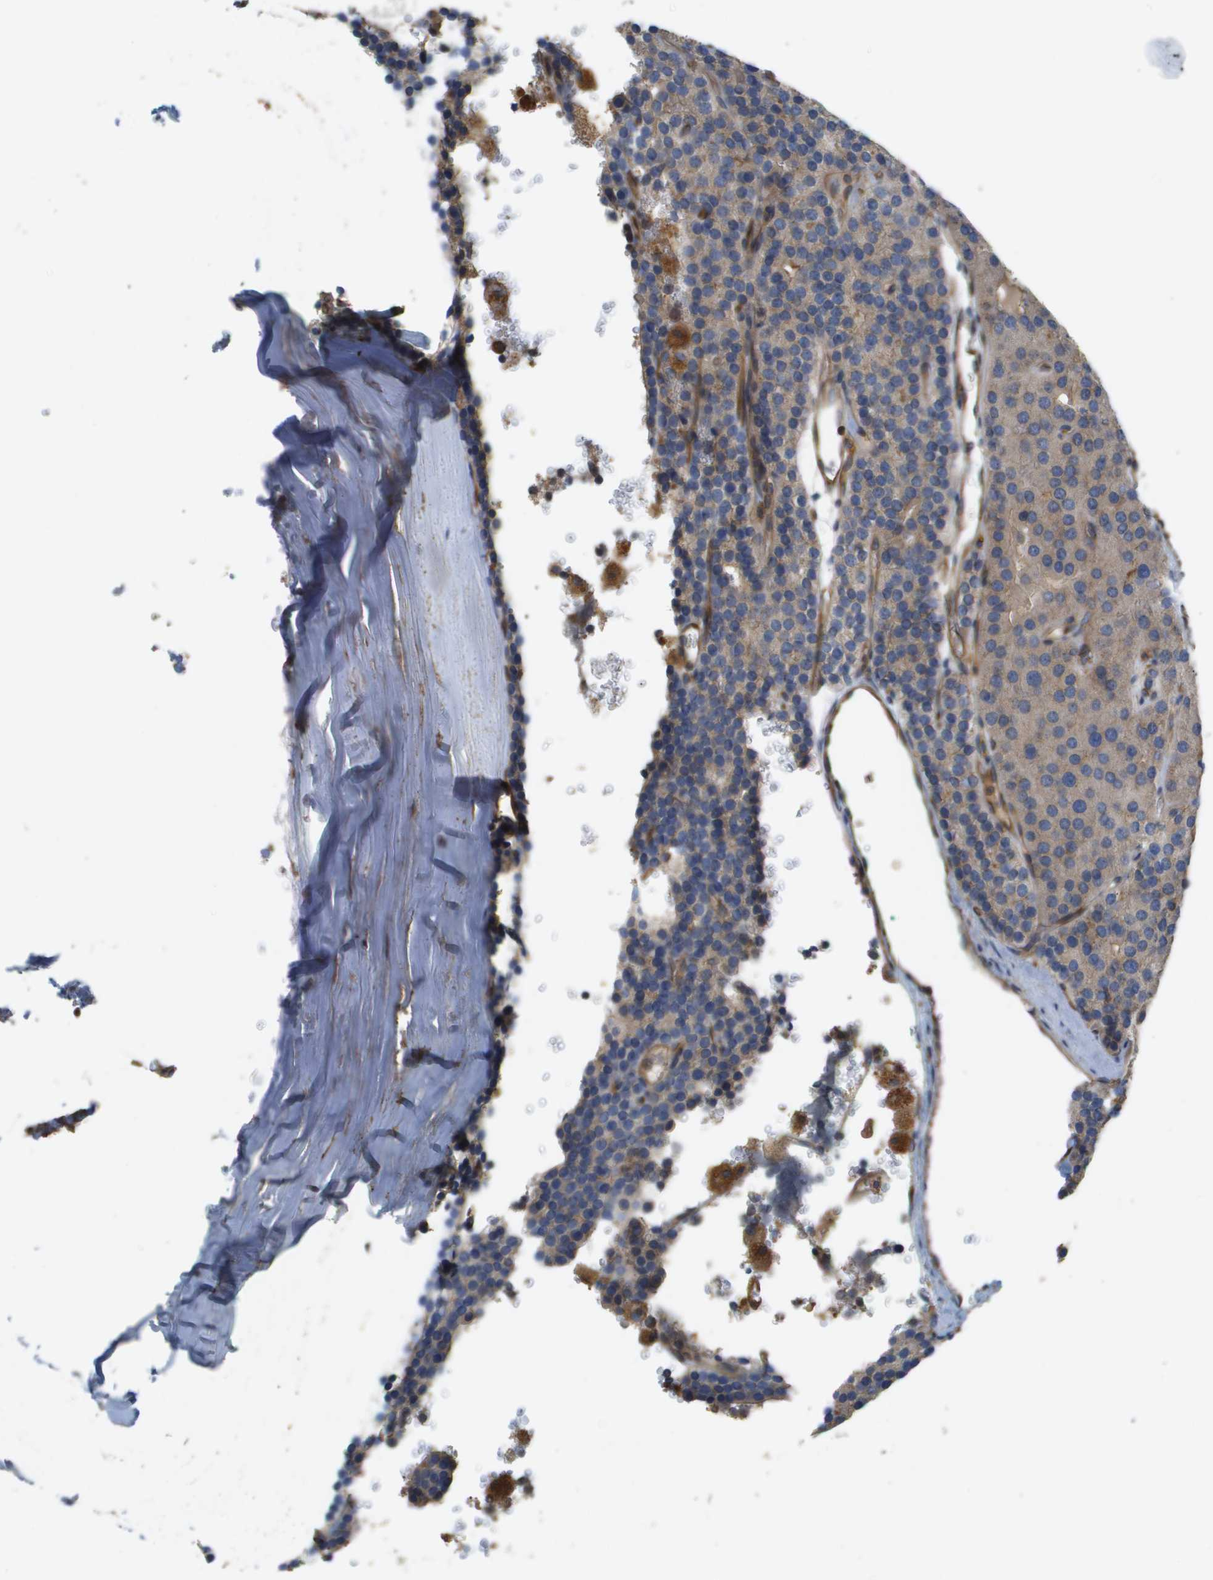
{"staining": {"intensity": "weak", "quantity": ">75%", "location": "cytoplasmic/membranous"}, "tissue": "parathyroid gland", "cell_type": "Glandular cells", "image_type": "normal", "snomed": [{"axis": "morphology", "description": "Normal tissue, NOS"}, {"axis": "morphology", "description": "Adenoma, NOS"}, {"axis": "topography", "description": "Parathyroid gland"}], "caption": "Immunohistochemistry (IHC) of normal parathyroid gland reveals low levels of weak cytoplasmic/membranous expression in about >75% of glandular cells.", "gene": "CASP10", "patient": {"sex": "female", "age": 86}}